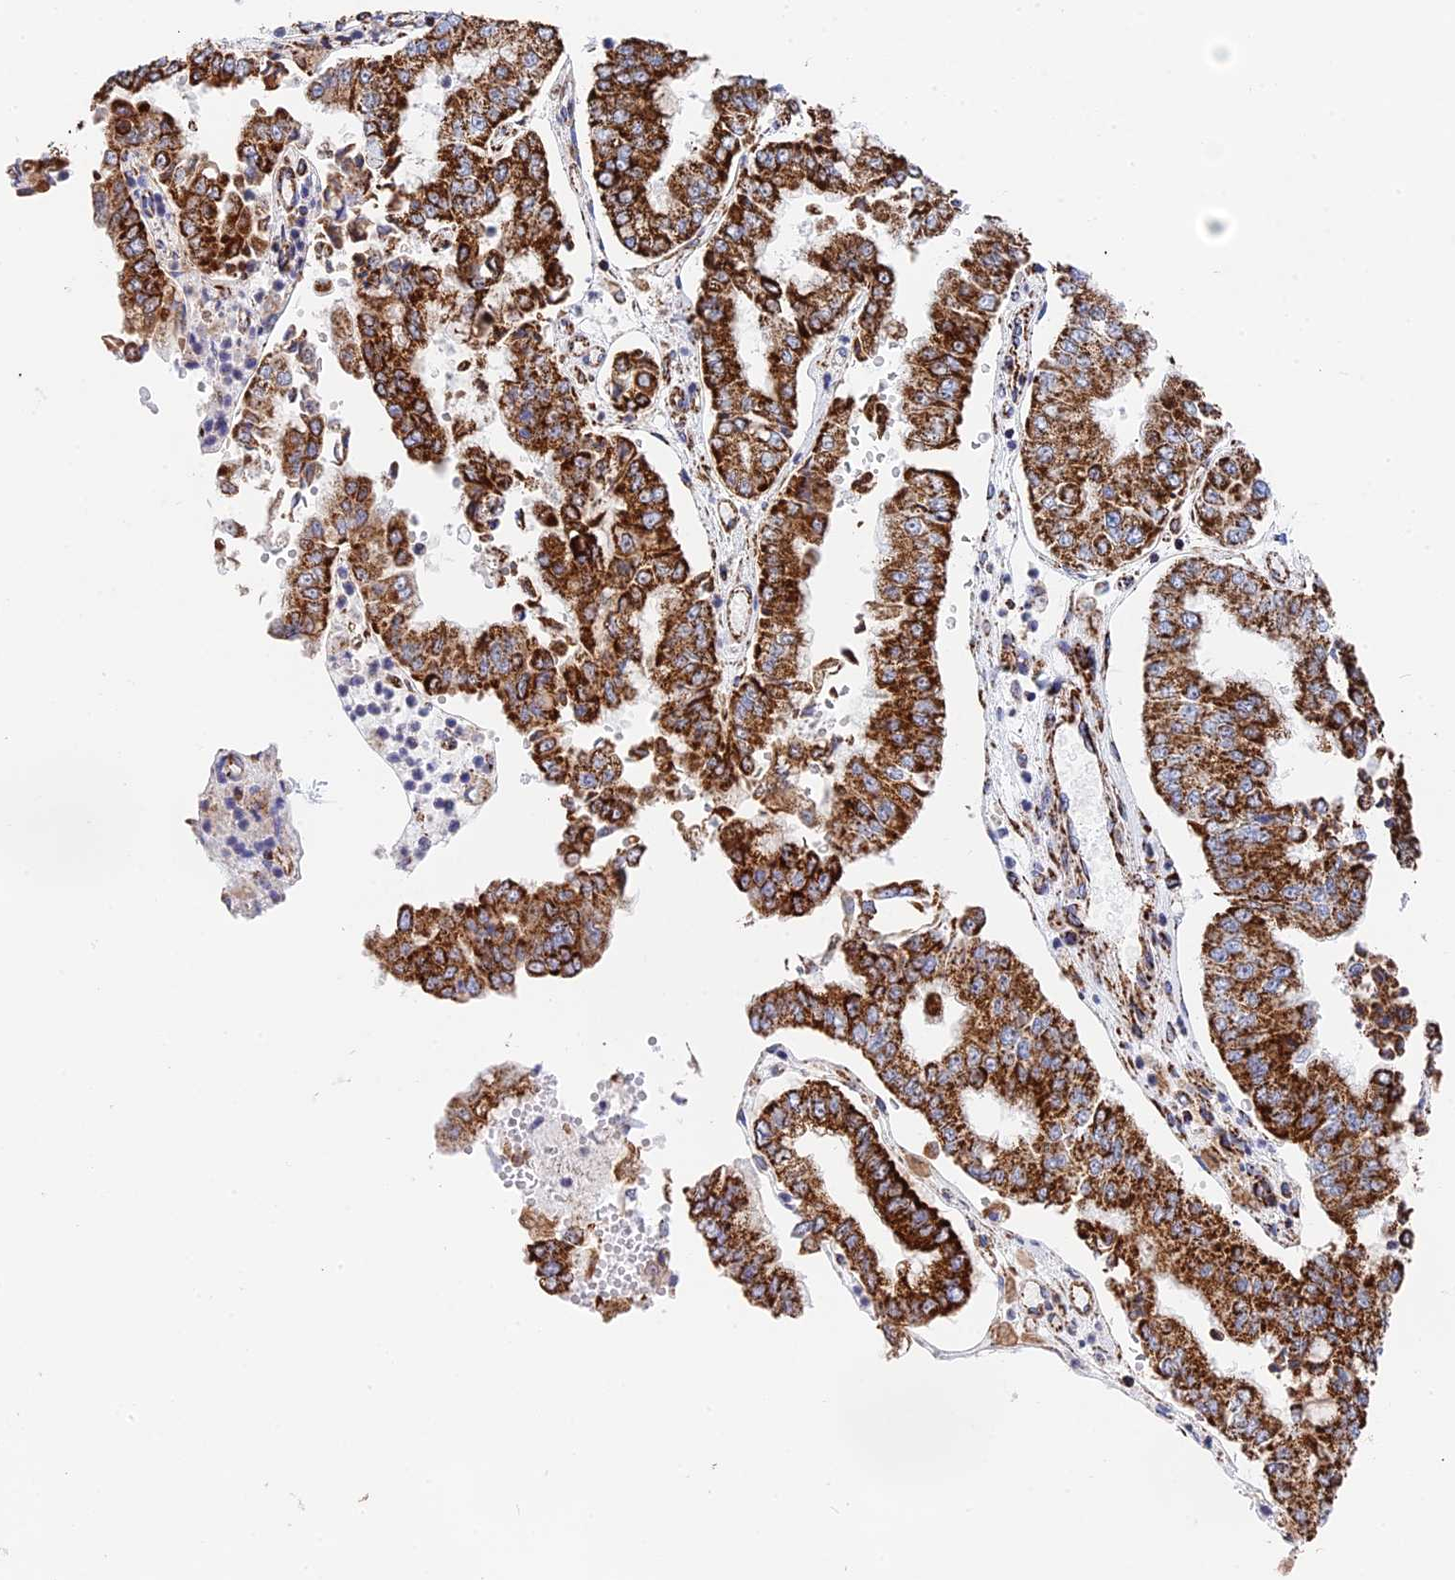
{"staining": {"intensity": "strong", "quantity": ">75%", "location": "cytoplasmic/membranous"}, "tissue": "stomach cancer", "cell_type": "Tumor cells", "image_type": "cancer", "snomed": [{"axis": "morphology", "description": "Adenocarcinoma, NOS"}, {"axis": "topography", "description": "Stomach"}], "caption": "Protein expression analysis of human stomach adenocarcinoma reveals strong cytoplasmic/membranous positivity in about >75% of tumor cells.", "gene": "NDUFA5", "patient": {"sex": "male", "age": 76}}